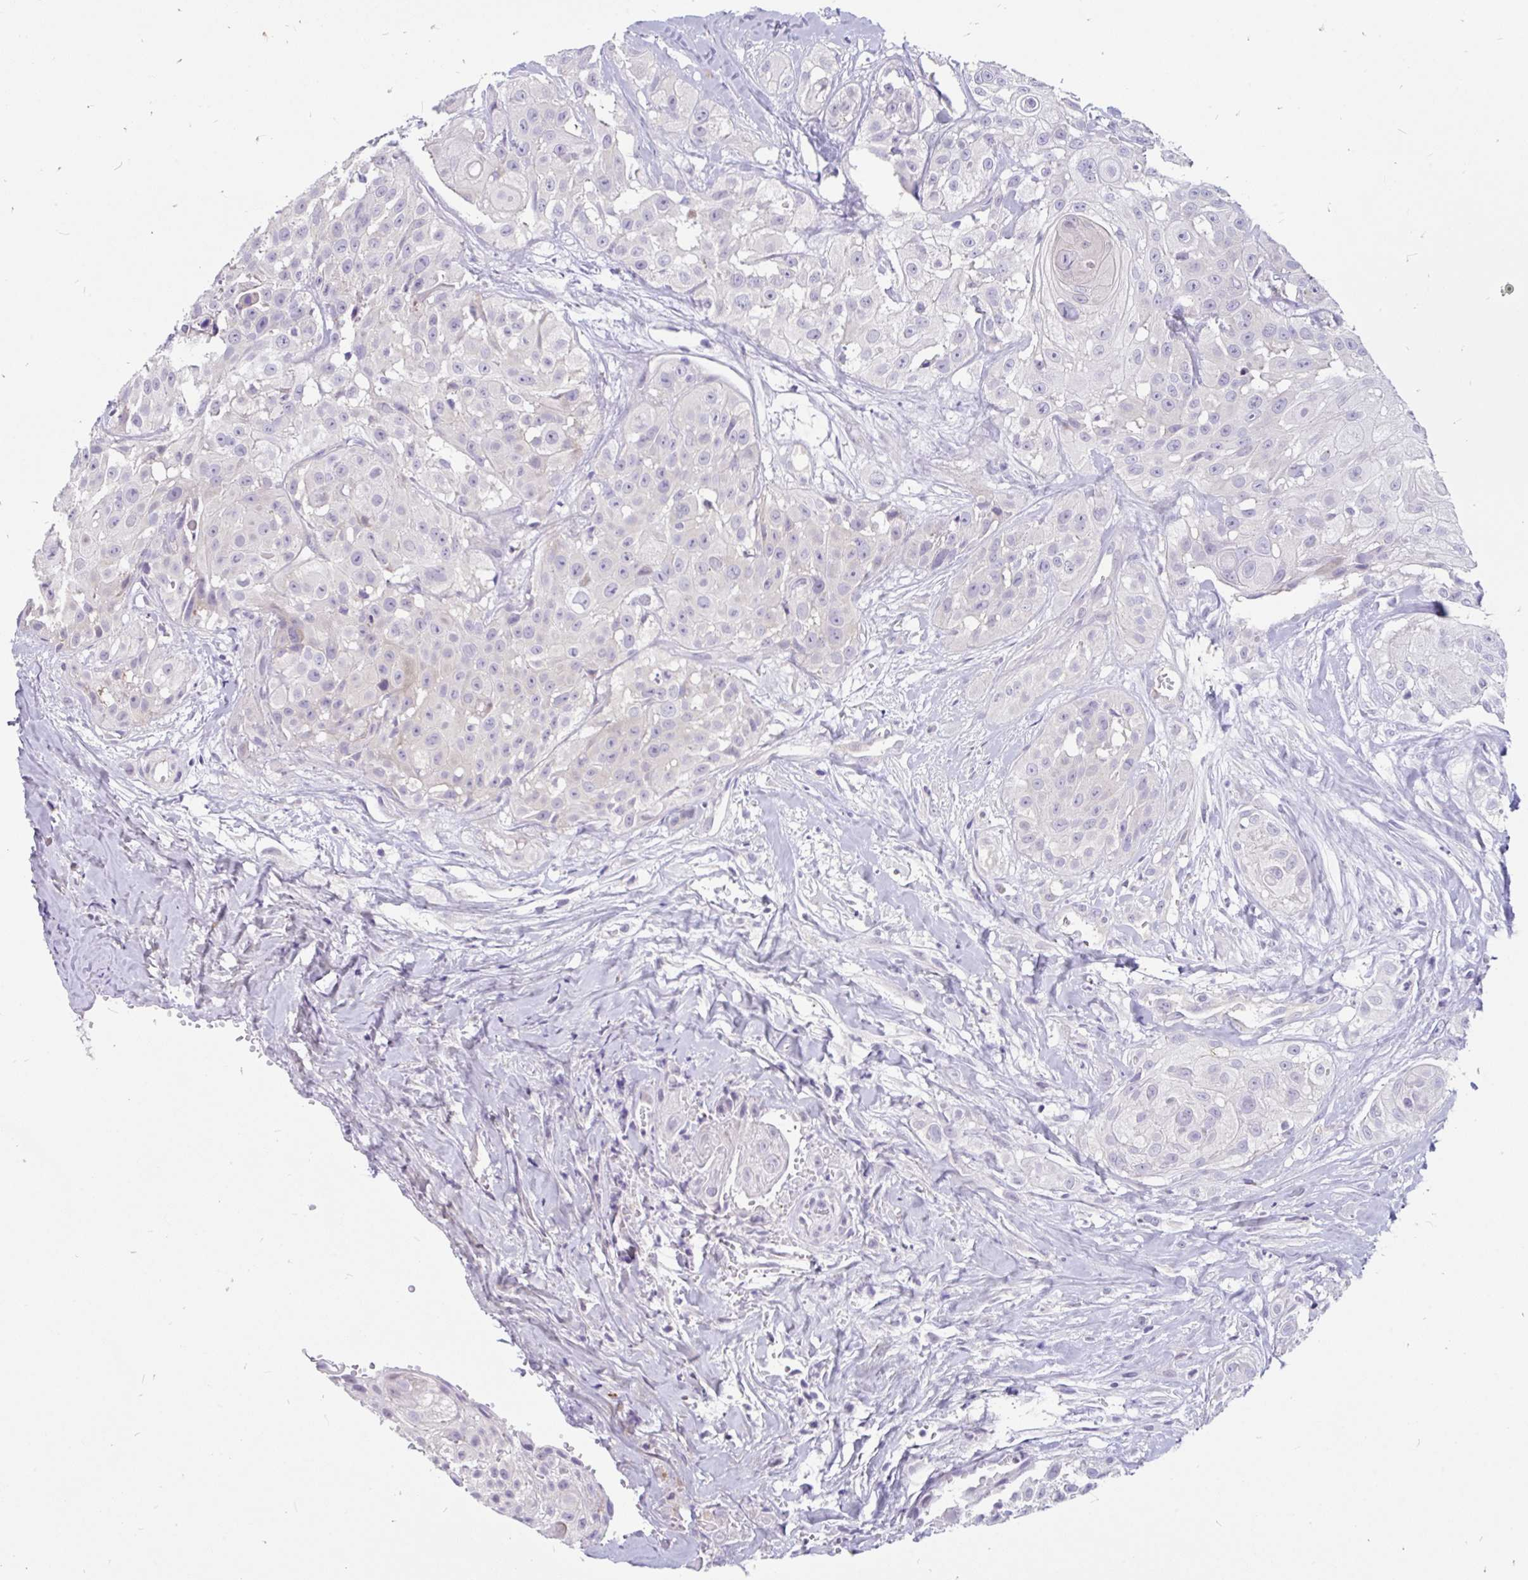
{"staining": {"intensity": "negative", "quantity": "none", "location": "none"}, "tissue": "head and neck cancer", "cell_type": "Tumor cells", "image_type": "cancer", "snomed": [{"axis": "morphology", "description": "Squamous cell carcinoma, NOS"}, {"axis": "topography", "description": "Head-Neck"}], "caption": "A histopathology image of human squamous cell carcinoma (head and neck) is negative for staining in tumor cells.", "gene": "KIAA2013", "patient": {"sex": "male", "age": 83}}